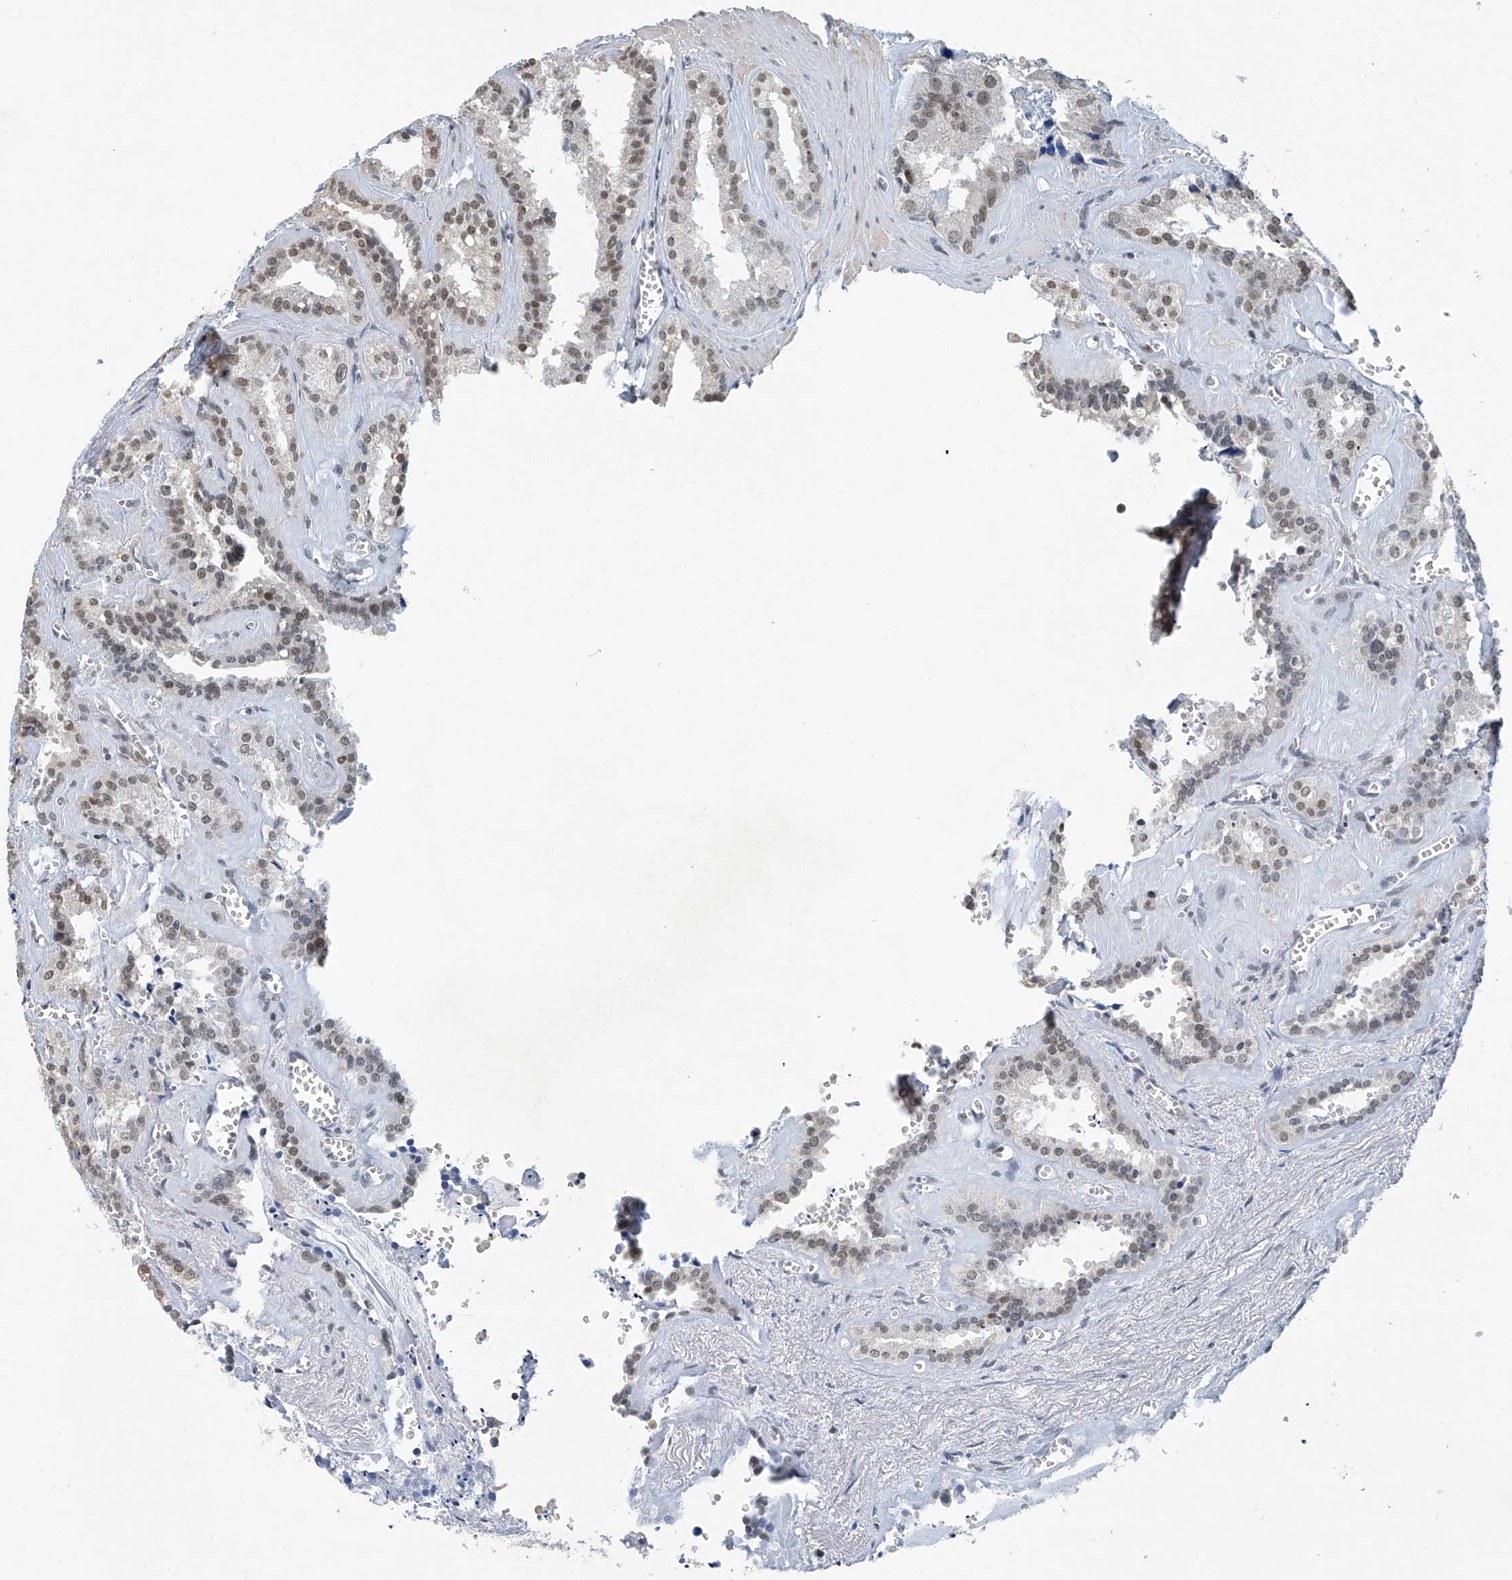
{"staining": {"intensity": "weak", "quantity": "25%-75%", "location": "nuclear"}, "tissue": "seminal vesicle", "cell_type": "Glandular cells", "image_type": "normal", "snomed": [{"axis": "morphology", "description": "Normal tissue, NOS"}, {"axis": "topography", "description": "Prostate"}, {"axis": "topography", "description": "Seminal veicle"}], "caption": "This image displays IHC staining of unremarkable human seminal vesicle, with low weak nuclear staining in approximately 25%-75% of glandular cells.", "gene": "TAF8", "patient": {"sex": "male", "age": 59}}